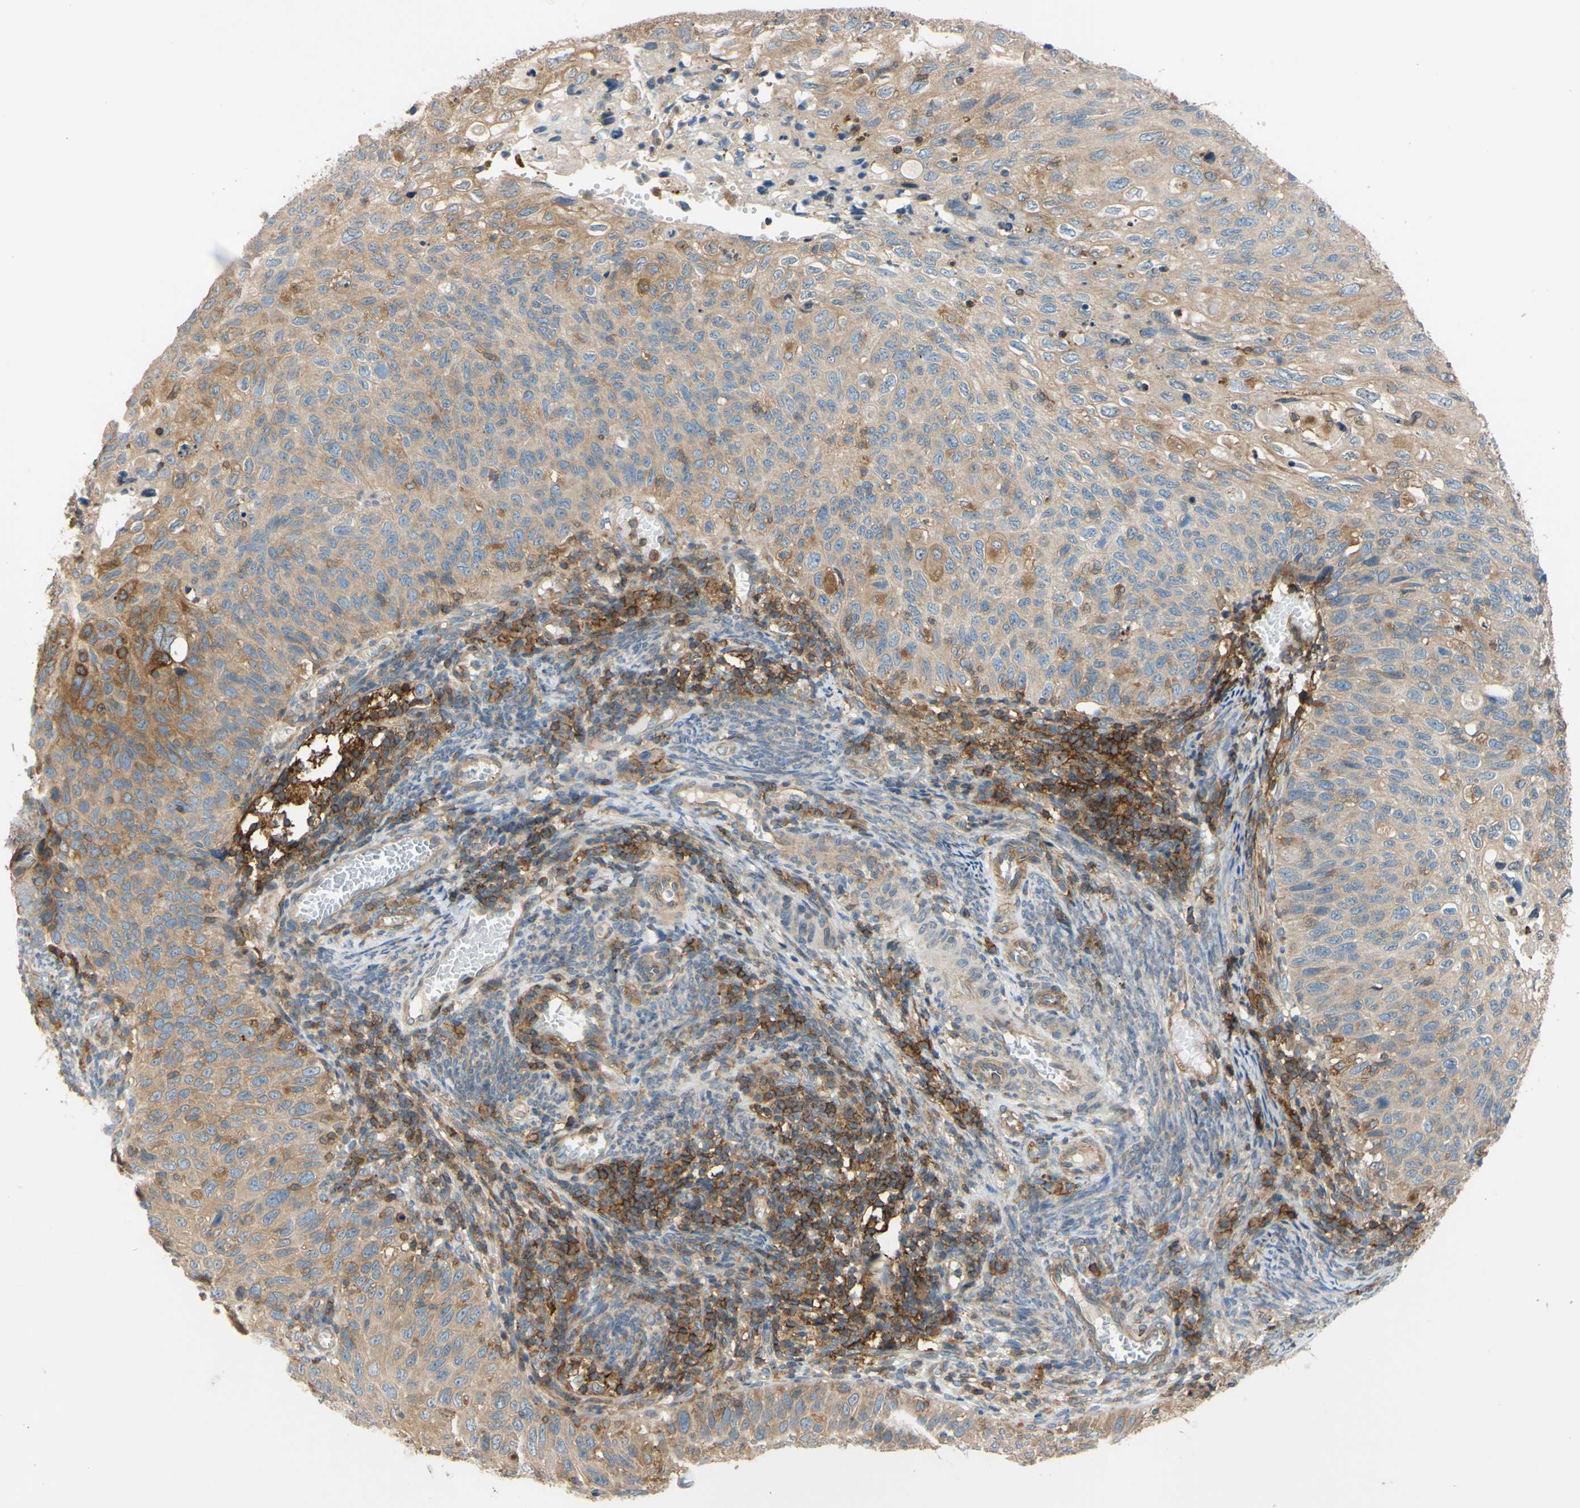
{"staining": {"intensity": "weak", "quantity": ">75%", "location": "cytoplasmic/membranous"}, "tissue": "cervical cancer", "cell_type": "Tumor cells", "image_type": "cancer", "snomed": [{"axis": "morphology", "description": "Squamous cell carcinoma, NOS"}, {"axis": "topography", "description": "Cervix"}], "caption": "Tumor cells demonstrate low levels of weak cytoplasmic/membranous positivity in about >75% of cells in human cervical cancer (squamous cell carcinoma). (DAB = brown stain, brightfield microscopy at high magnification).", "gene": "POR", "patient": {"sex": "female", "age": 70}}